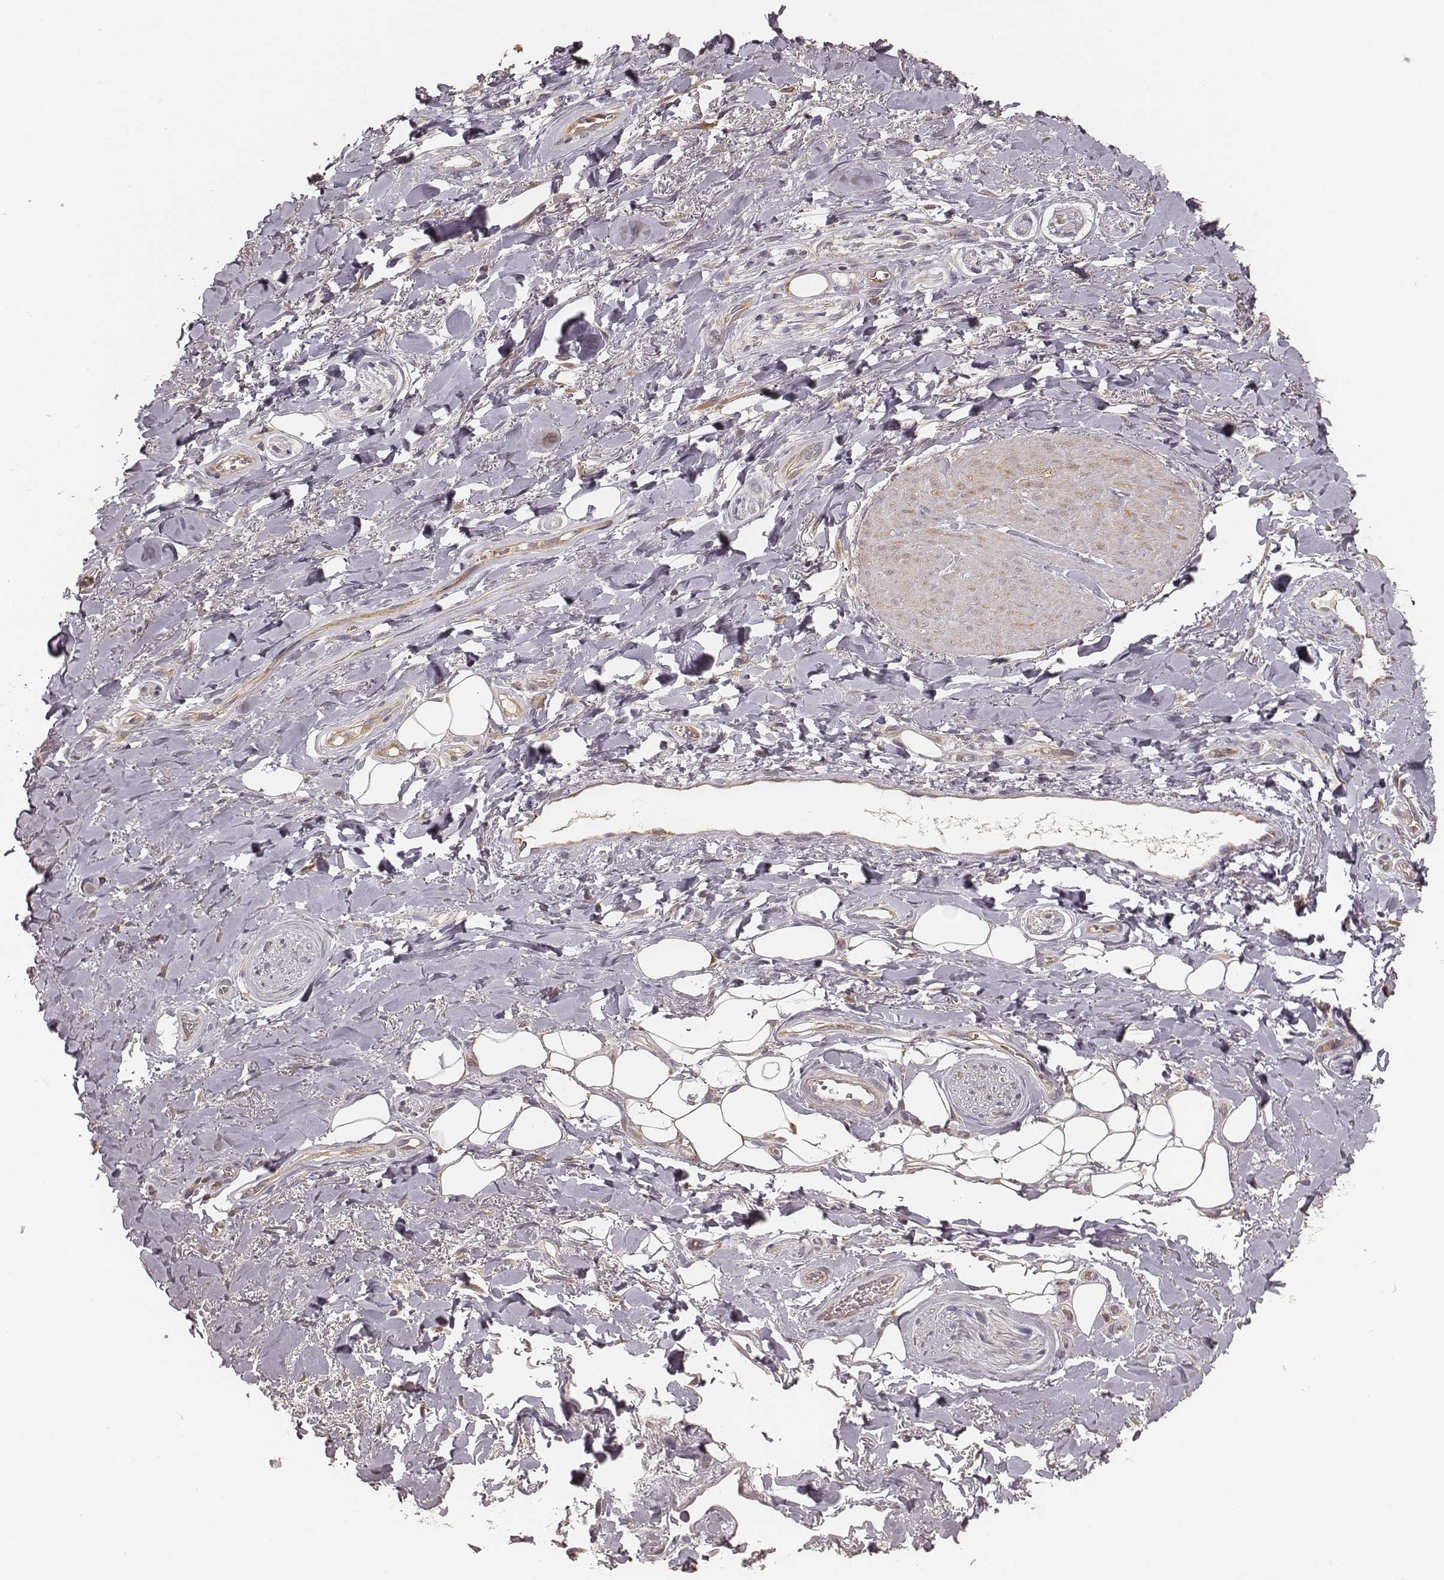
{"staining": {"intensity": "negative", "quantity": "none", "location": "none"}, "tissue": "adipose tissue", "cell_type": "Adipocytes", "image_type": "normal", "snomed": [{"axis": "morphology", "description": "Normal tissue, NOS"}, {"axis": "topography", "description": "Anal"}, {"axis": "topography", "description": "Peripheral nerve tissue"}], "caption": "Immunohistochemical staining of unremarkable adipose tissue demonstrates no significant positivity in adipocytes. (Brightfield microscopy of DAB (3,3'-diaminobenzidine) immunohistochemistry (IHC) at high magnification).", "gene": "CARS1", "patient": {"sex": "male", "age": 53}}